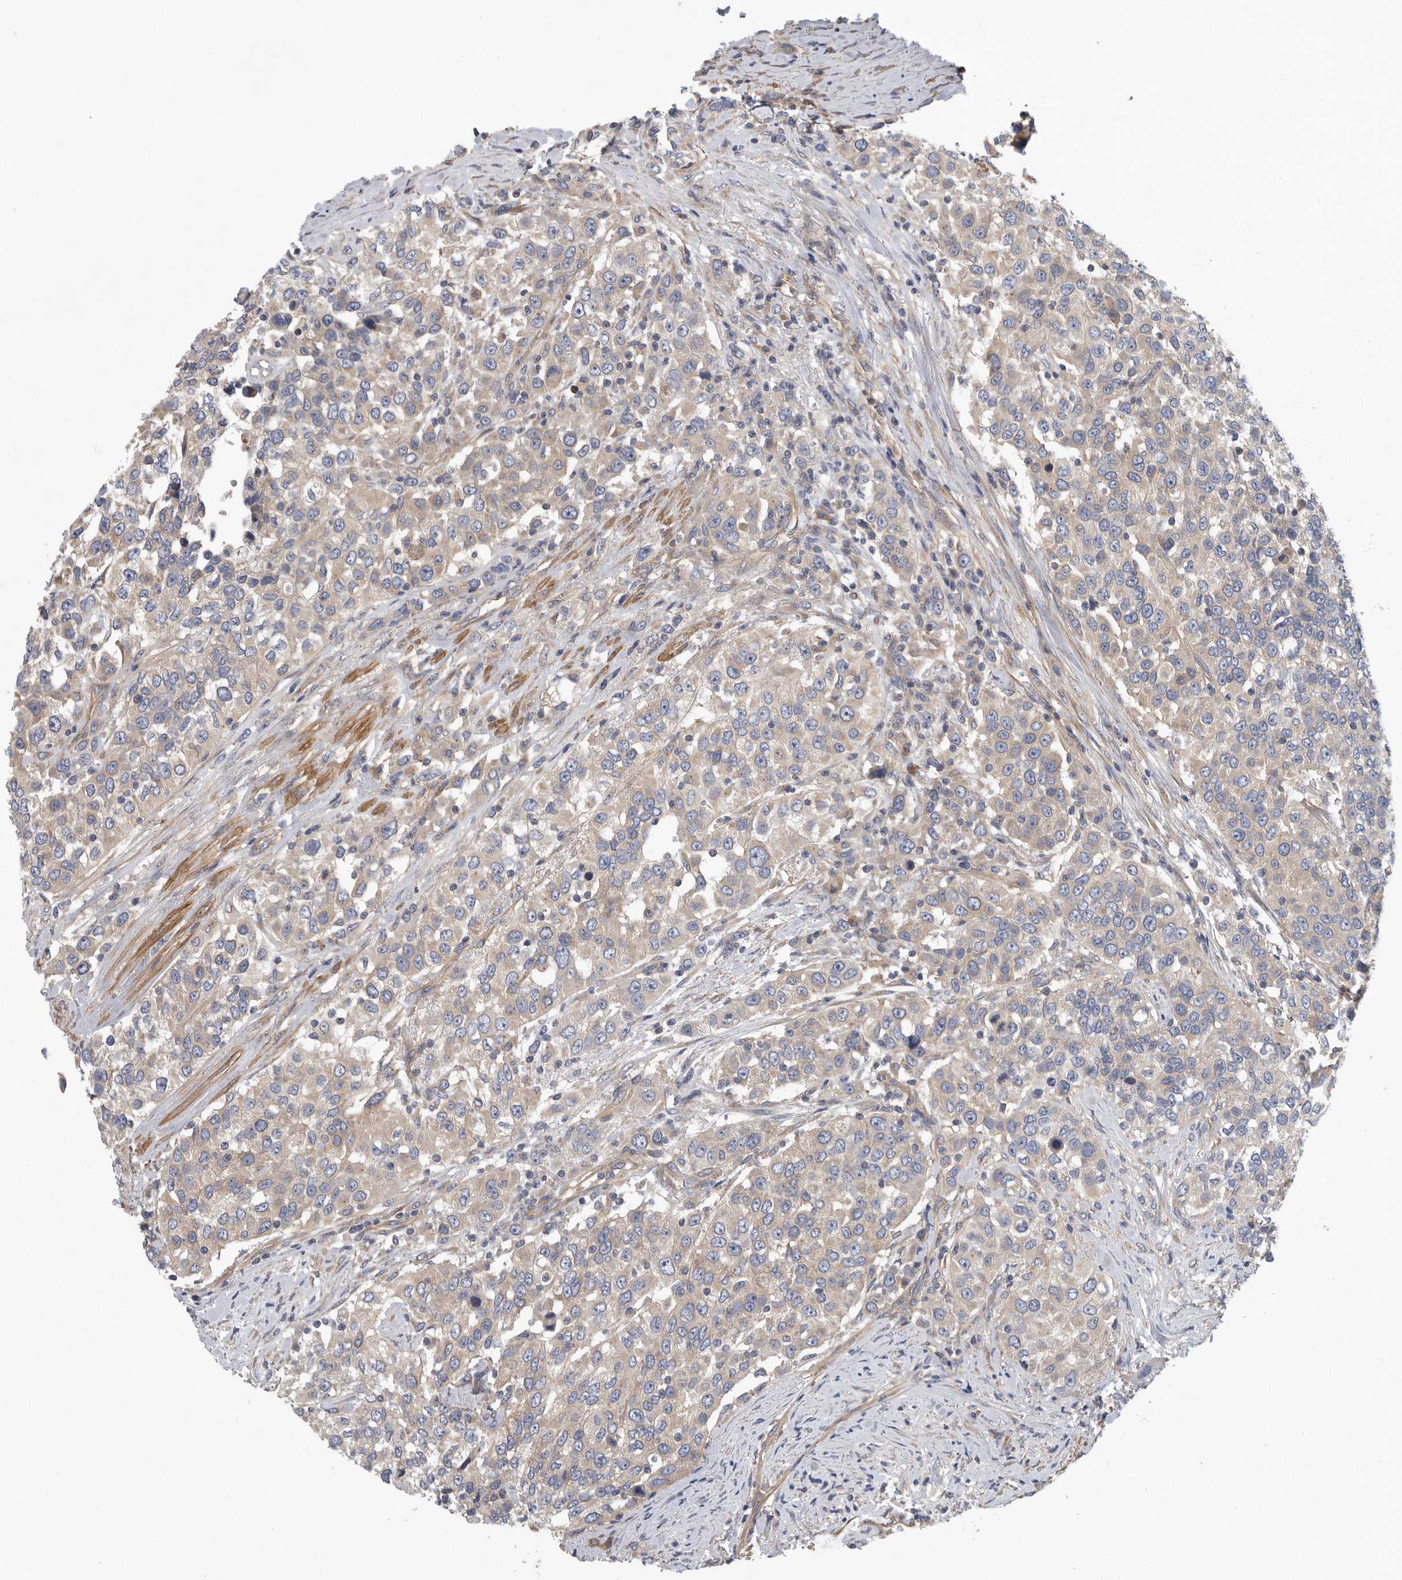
{"staining": {"intensity": "weak", "quantity": "25%-75%", "location": "cytoplasmic/membranous"}, "tissue": "urothelial cancer", "cell_type": "Tumor cells", "image_type": "cancer", "snomed": [{"axis": "morphology", "description": "Urothelial carcinoma, High grade"}, {"axis": "topography", "description": "Urinary bladder"}], "caption": "Immunohistochemistry (IHC) staining of urothelial cancer, which demonstrates low levels of weak cytoplasmic/membranous positivity in about 25%-75% of tumor cells indicating weak cytoplasmic/membranous protein staining. The staining was performed using DAB (brown) for protein detection and nuclei were counterstained in hematoxylin (blue).", "gene": "OXR1", "patient": {"sex": "female", "age": 80}}